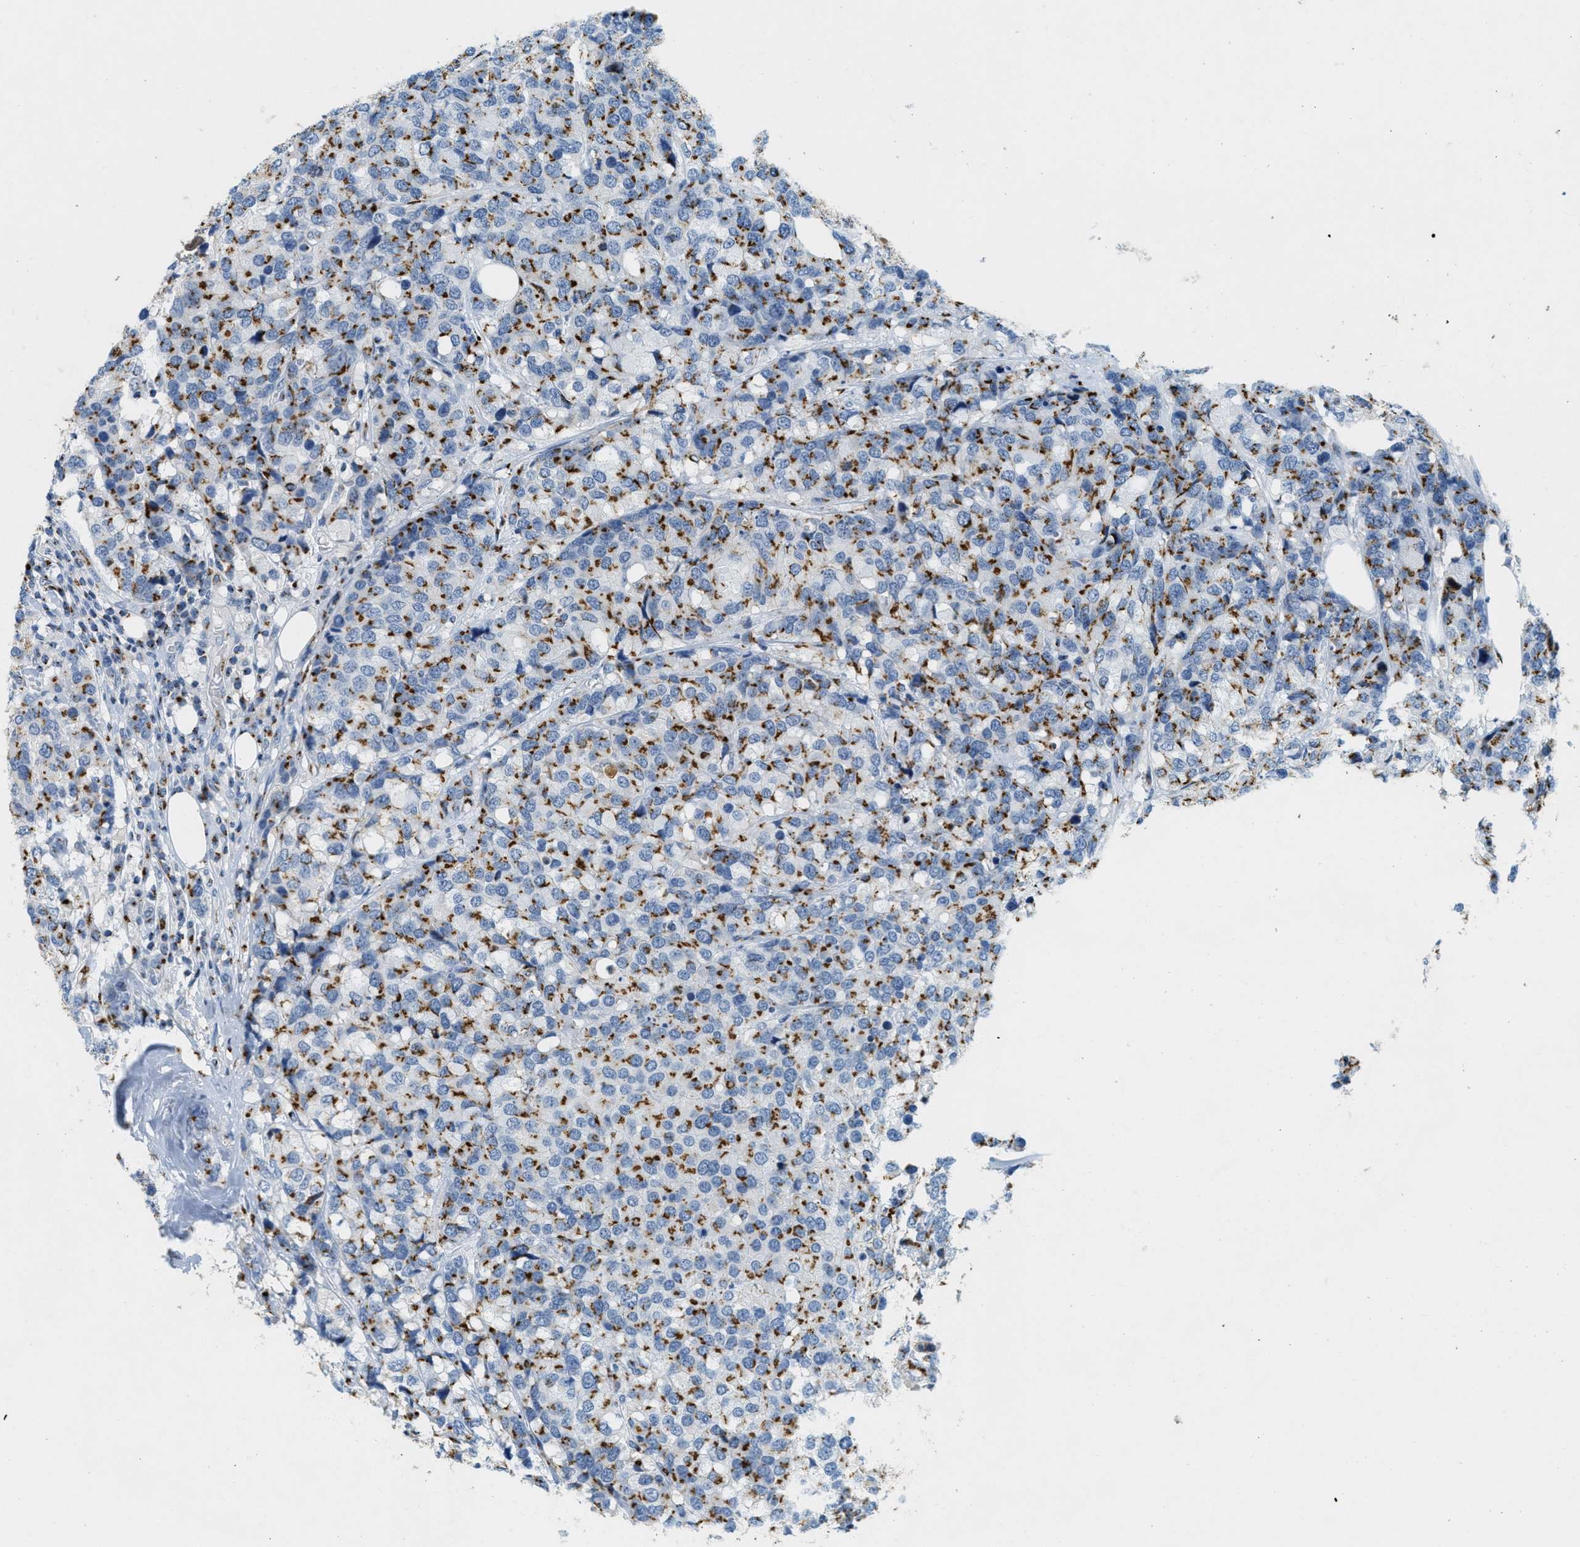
{"staining": {"intensity": "strong", "quantity": ">75%", "location": "cytoplasmic/membranous"}, "tissue": "breast cancer", "cell_type": "Tumor cells", "image_type": "cancer", "snomed": [{"axis": "morphology", "description": "Lobular carcinoma"}, {"axis": "topography", "description": "Breast"}], "caption": "An IHC micrograph of neoplastic tissue is shown. Protein staining in brown highlights strong cytoplasmic/membranous positivity in breast cancer (lobular carcinoma) within tumor cells.", "gene": "ENTPD4", "patient": {"sex": "female", "age": 59}}